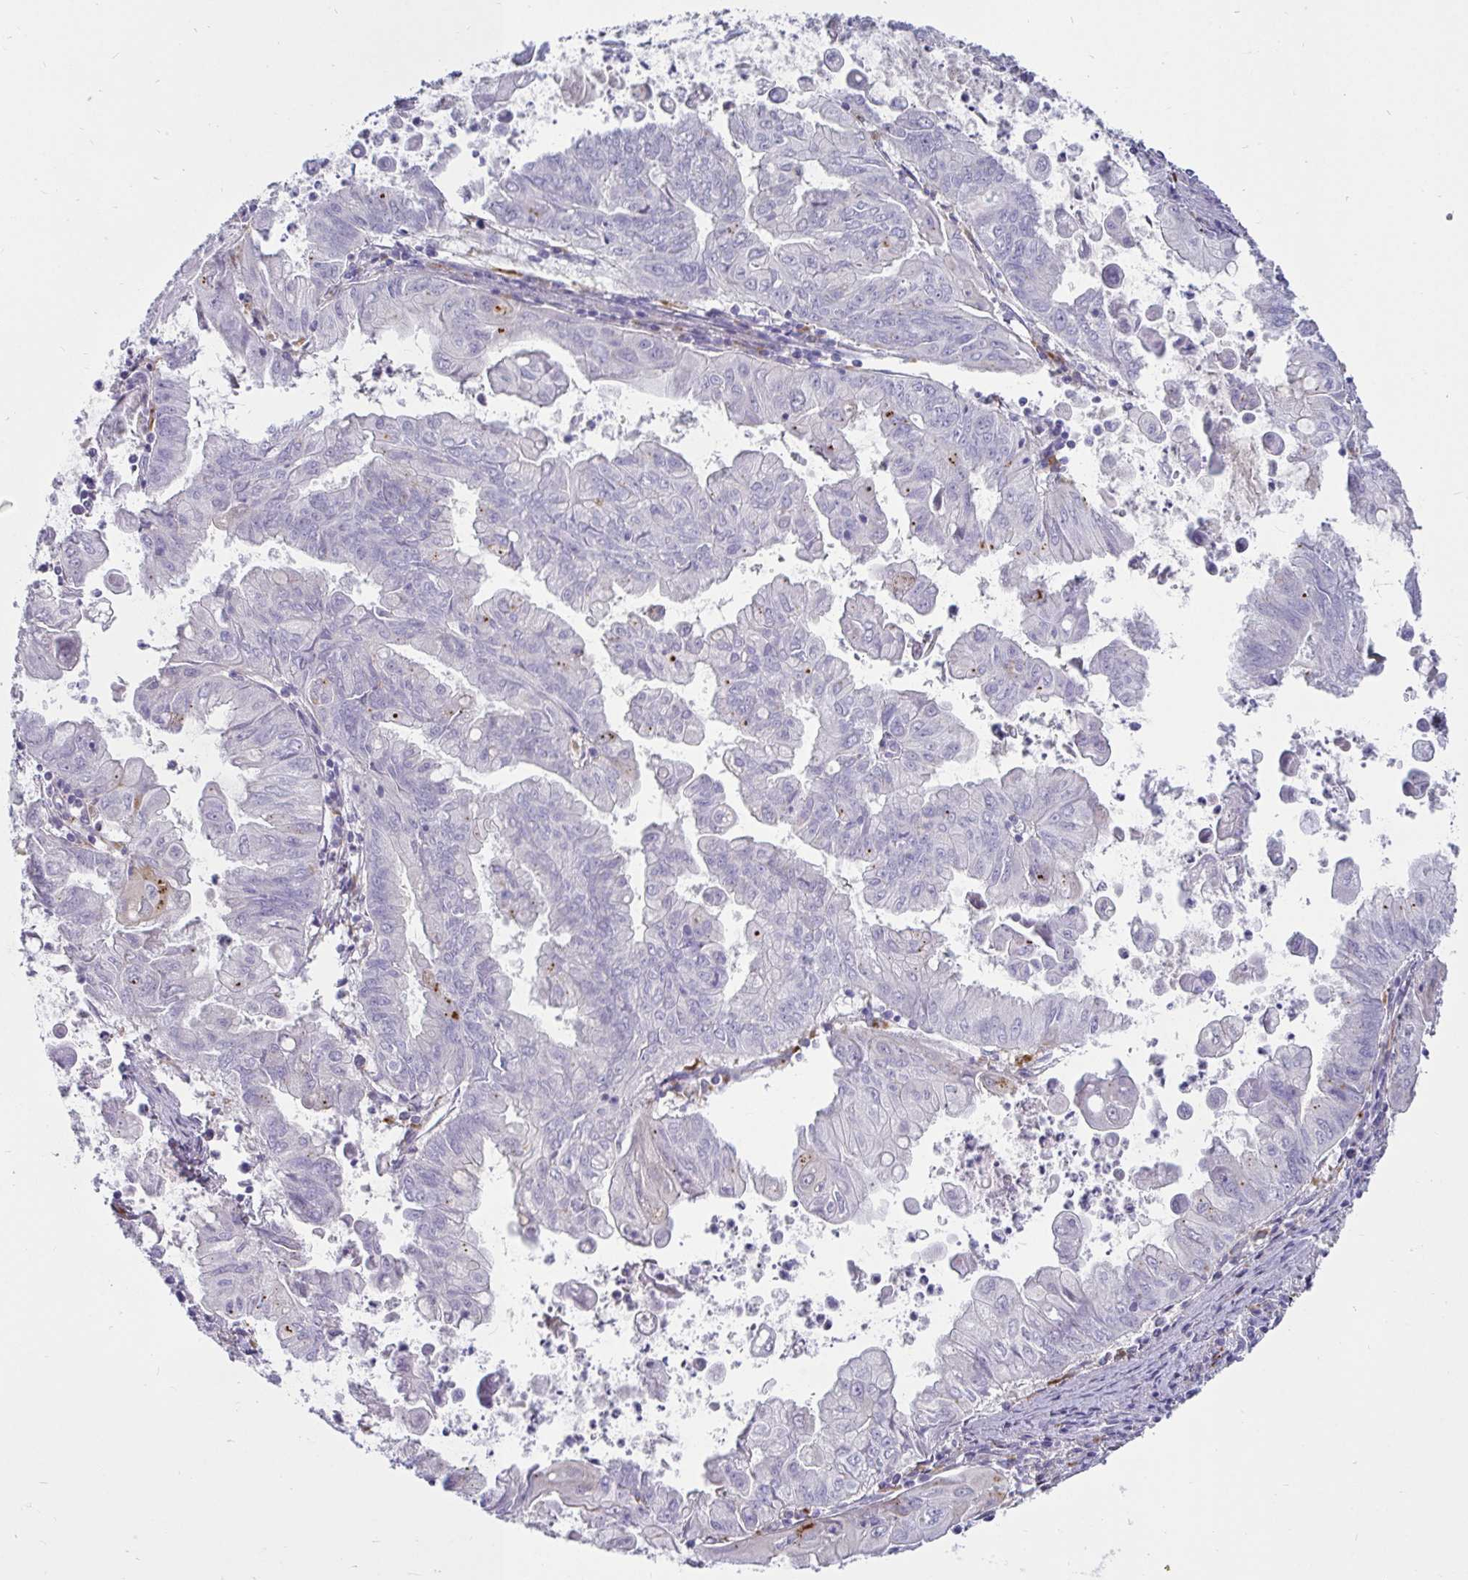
{"staining": {"intensity": "negative", "quantity": "none", "location": "none"}, "tissue": "stomach cancer", "cell_type": "Tumor cells", "image_type": "cancer", "snomed": [{"axis": "morphology", "description": "Adenocarcinoma, NOS"}, {"axis": "topography", "description": "Stomach, upper"}], "caption": "Tumor cells are negative for protein expression in human adenocarcinoma (stomach). (Brightfield microscopy of DAB (3,3'-diaminobenzidine) immunohistochemistry at high magnification).", "gene": "CTSZ", "patient": {"sex": "male", "age": 80}}